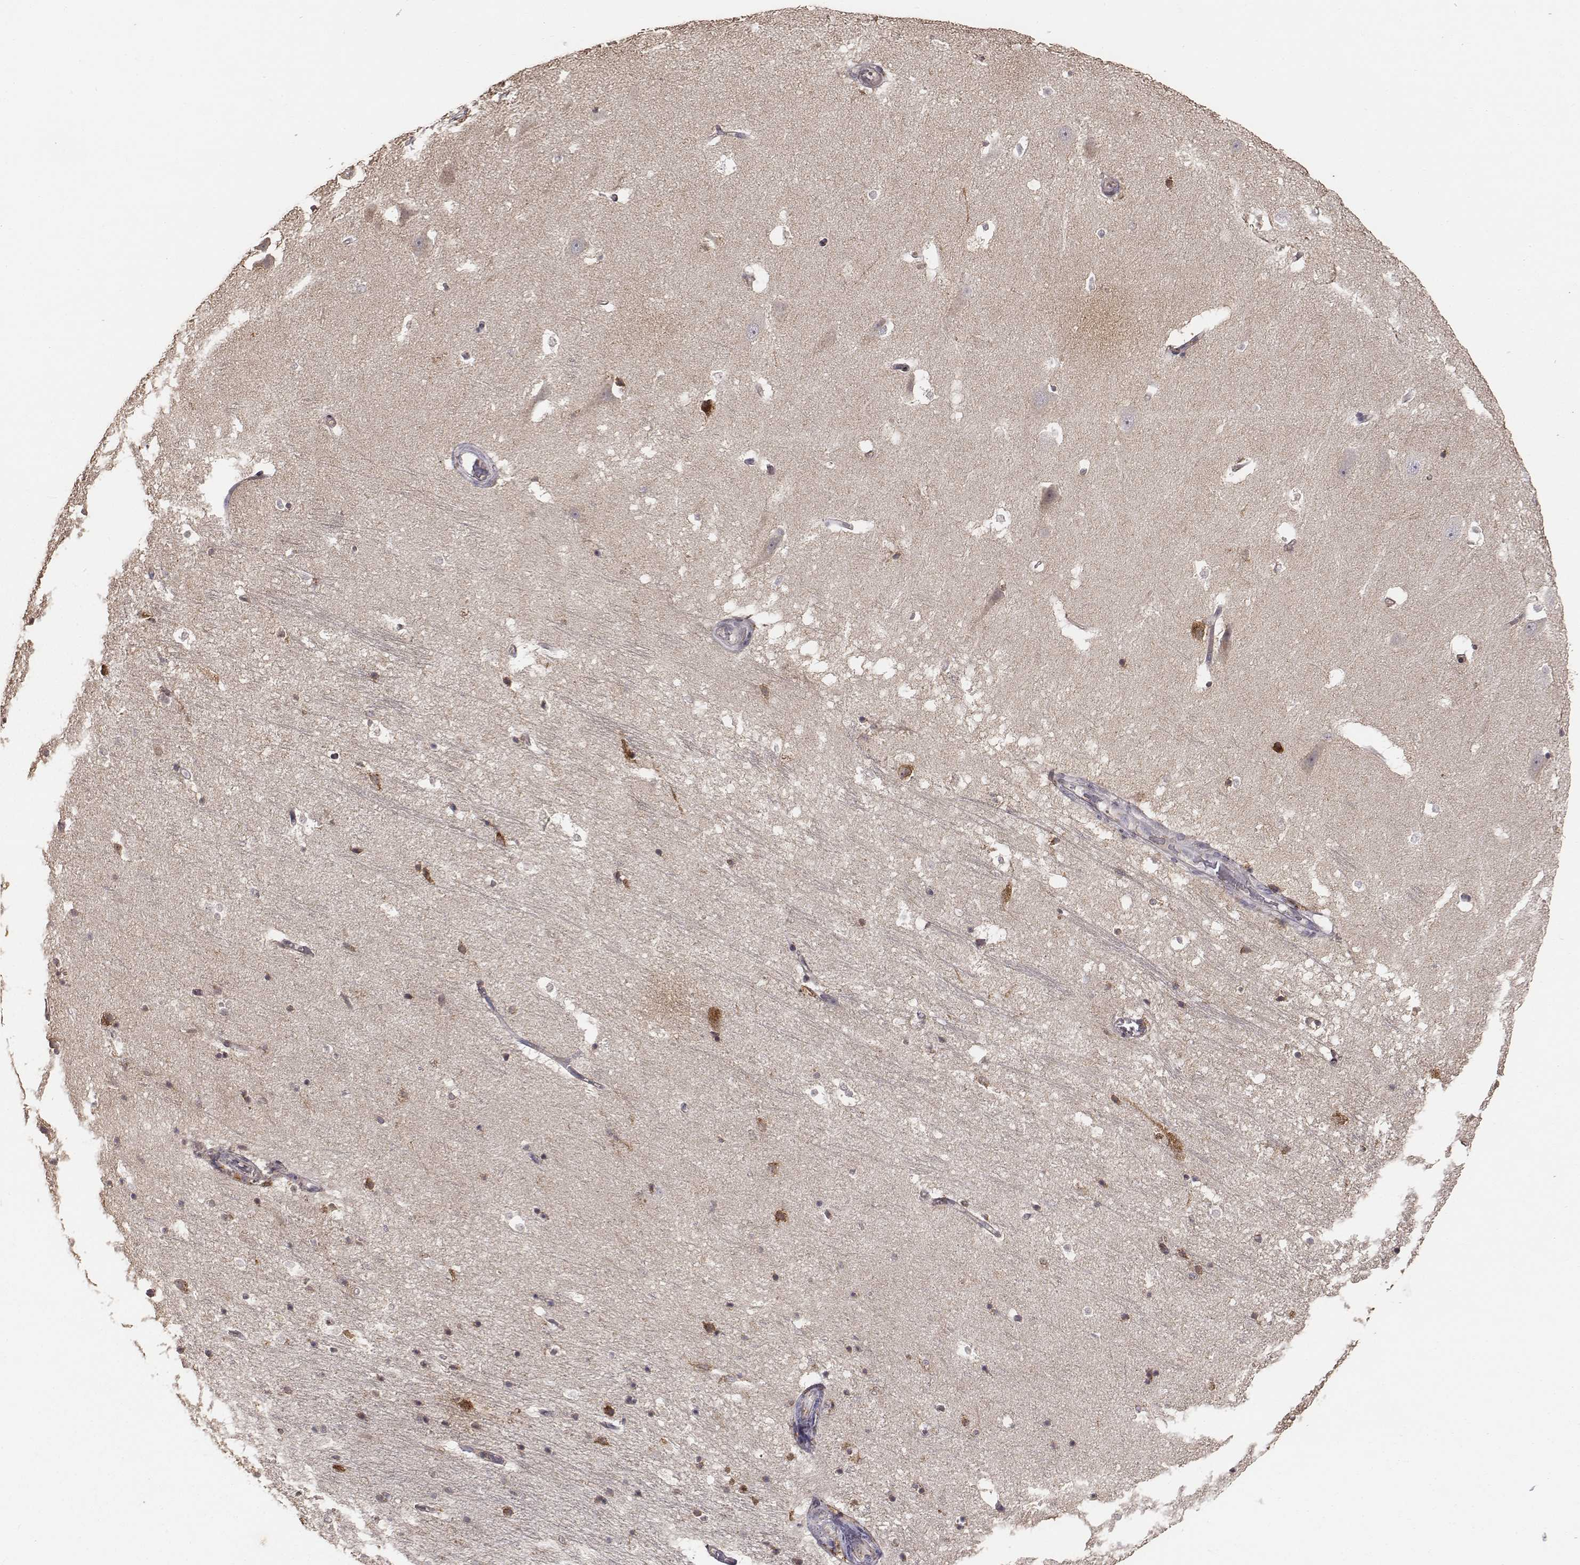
{"staining": {"intensity": "moderate", "quantity": "<25%", "location": "cytoplasmic/membranous"}, "tissue": "hippocampus", "cell_type": "Glial cells", "image_type": "normal", "snomed": [{"axis": "morphology", "description": "Normal tissue, NOS"}, {"axis": "topography", "description": "Hippocampus"}], "caption": "Hippocampus stained with a brown dye displays moderate cytoplasmic/membranous positive staining in about <25% of glial cells.", "gene": "AP1B1", "patient": {"sex": "male", "age": 44}}